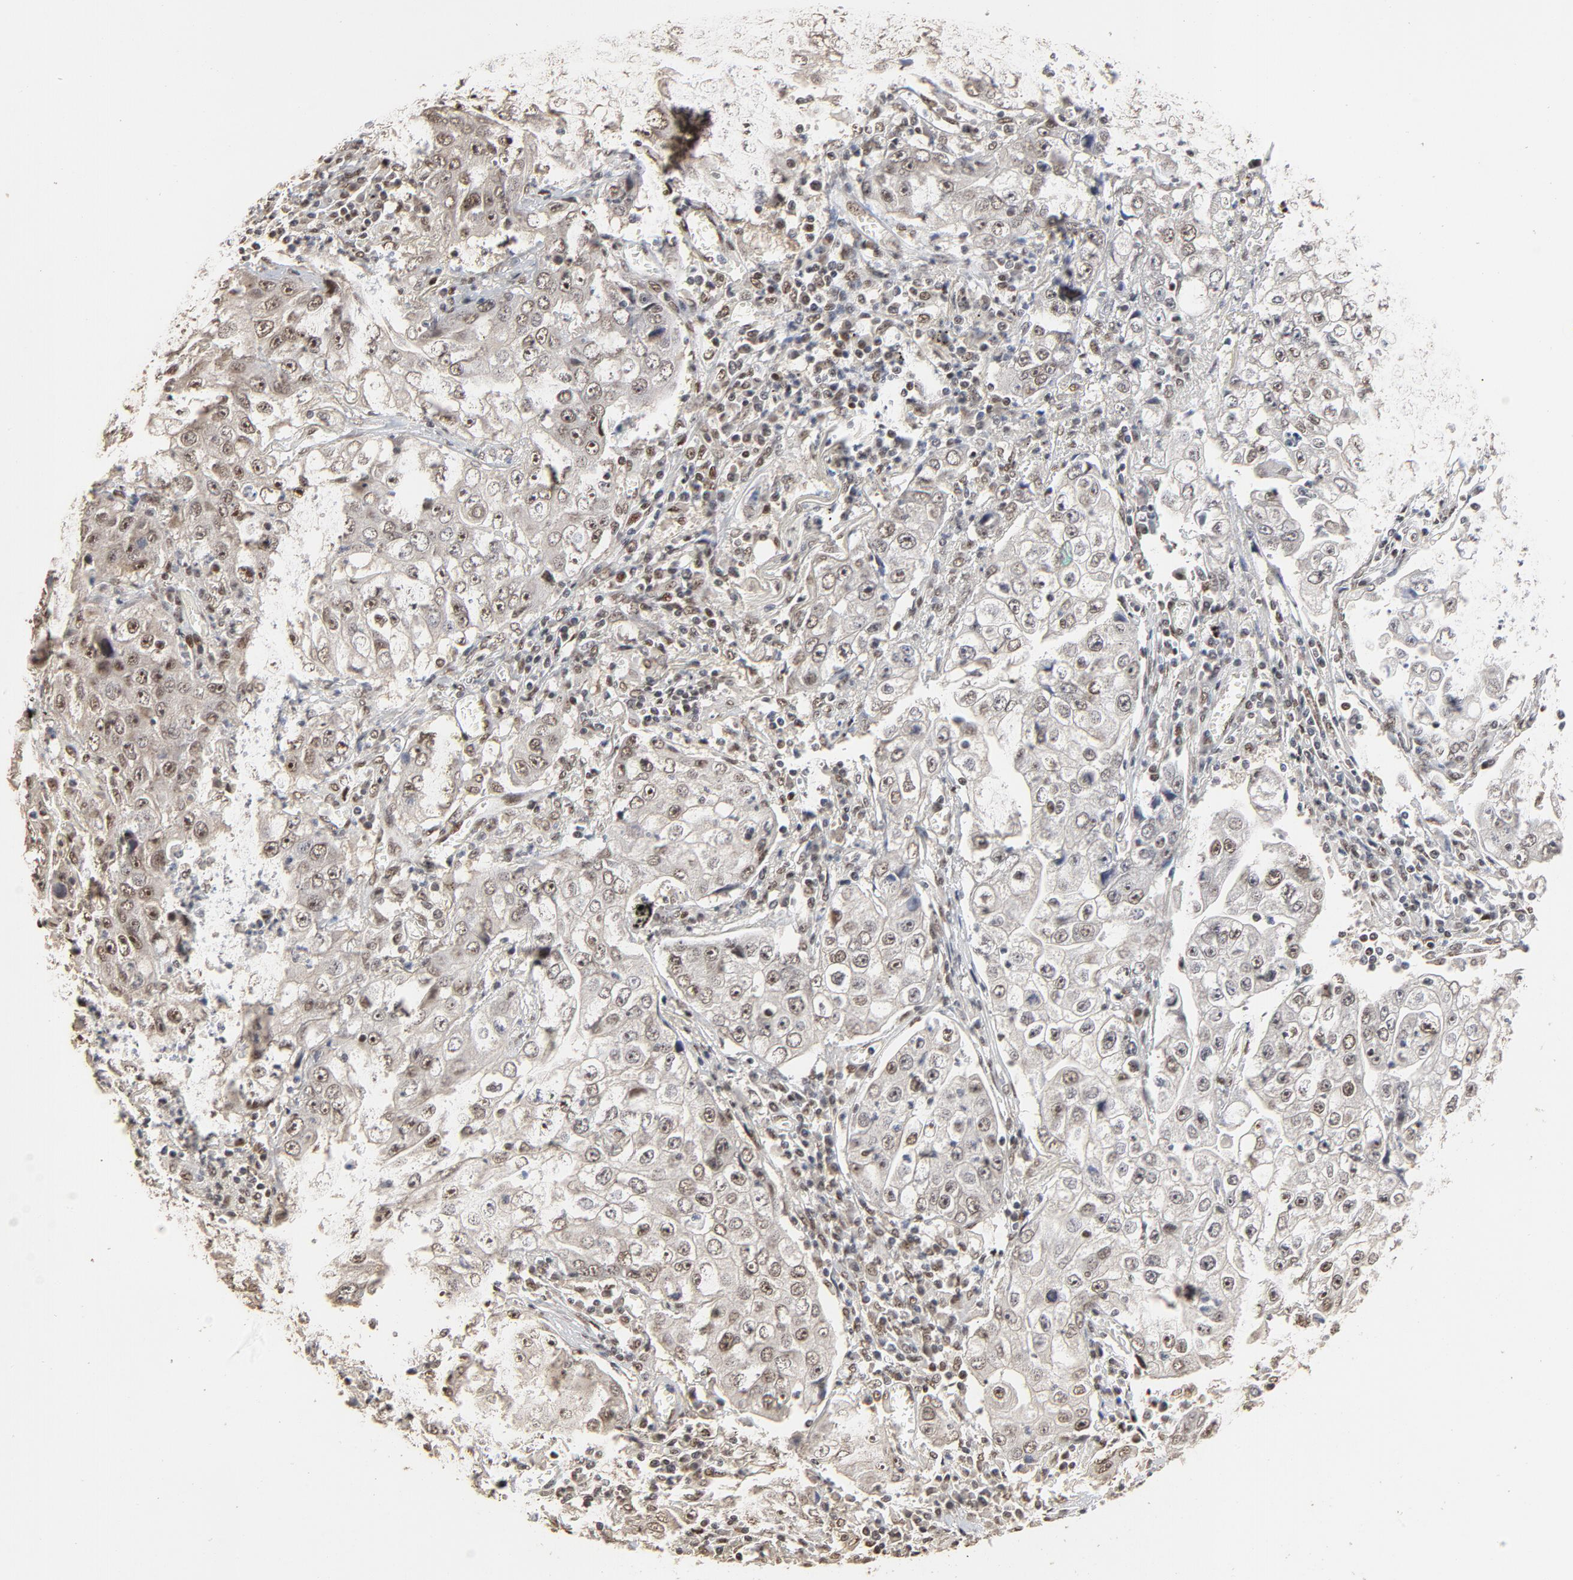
{"staining": {"intensity": "moderate", "quantity": ">75%", "location": "nuclear"}, "tissue": "lung cancer", "cell_type": "Tumor cells", "image_type": "cancer", "snomed": [{"axis": "morphology", "description": "Squamous cell carcinoma, NOS"}, {"axis": "topography", "description": "Lung"}], "caption": "Moderate nuclear positivity is seen in approximately >75% of tumor cells in lung cancer.", "gene": "TP53RK", "patient": {"sex": "male", "age": 64}}